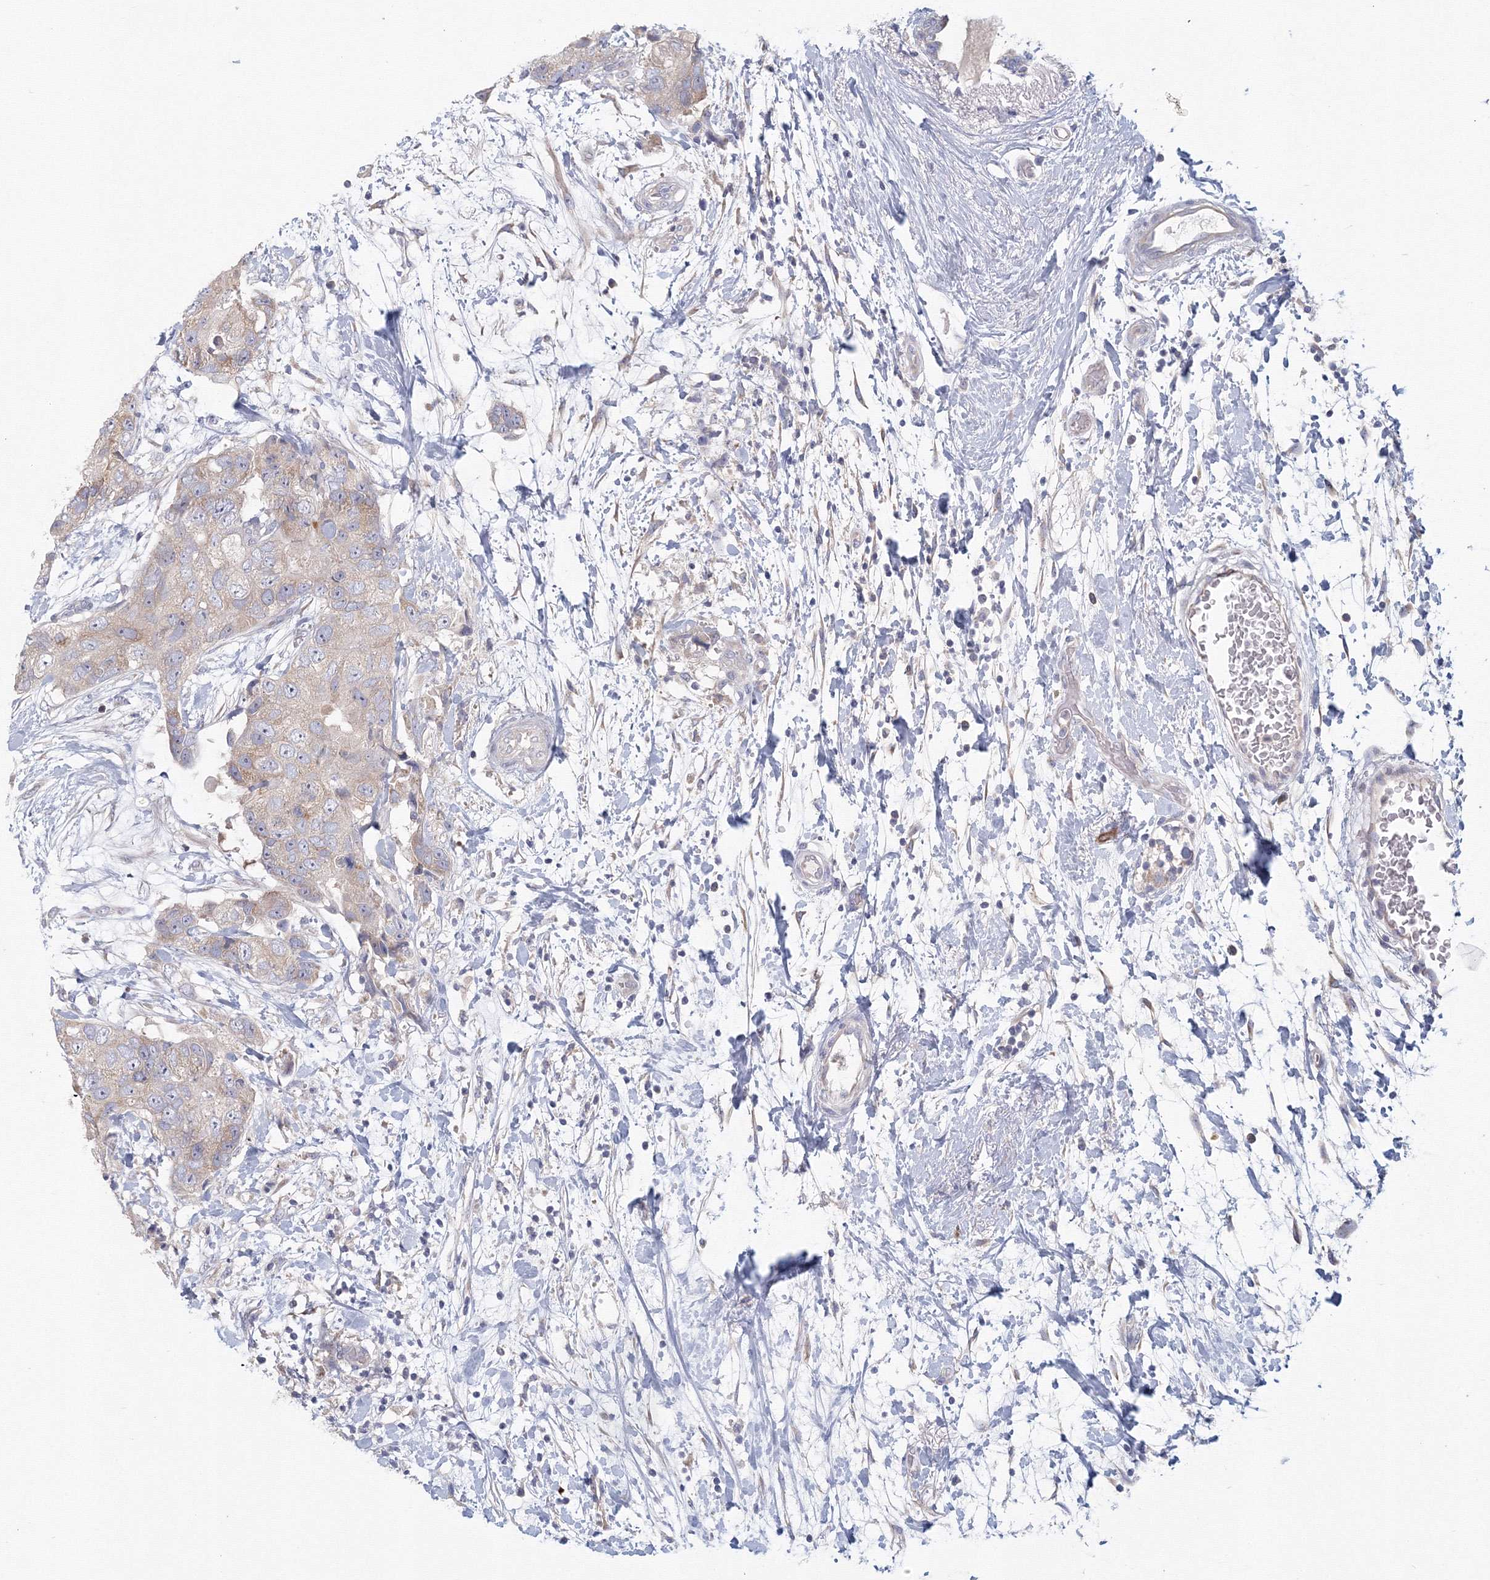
{"staining": {"intensity": "negative", "quantity": "none", "location": "none"}, "tissue": "breast cancer", "cell_type": "Tumor cells", "image_type": "cancer", "snomed": [{"axis": "morphology", "description": "Duct carcinoma"}, {"axis": "topography", "description": "Breast"}], "caption": "Protein analysis of infiltrating ductal carcinoma (breast) exhibits no significant expression in tumor cells.", "gene": "TACC2", "patient": {"sex": "female", "age": 62}}